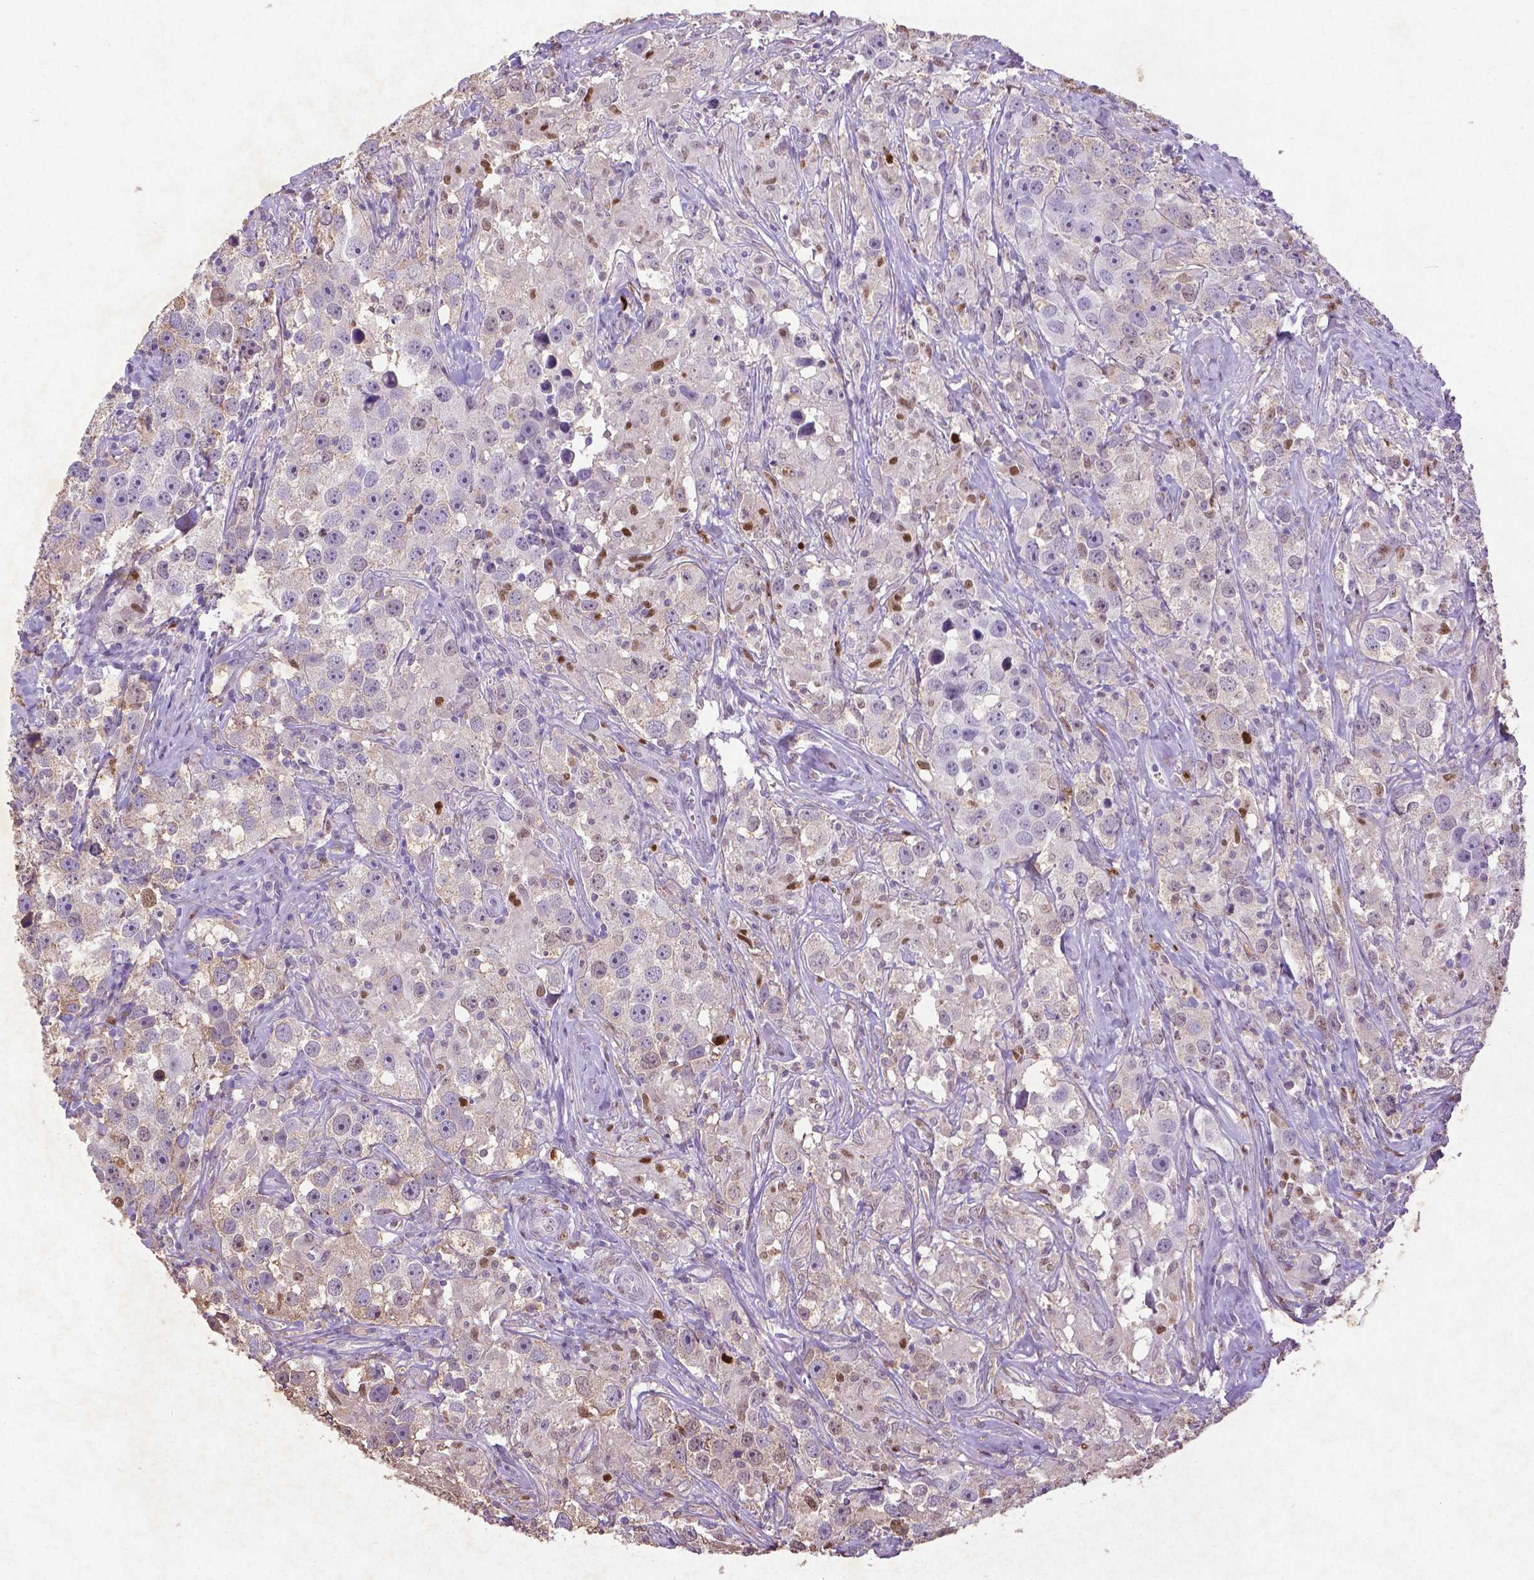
{"staining": {"intensity": "moderate", "quantity": "<25%", "location": "cytoplasmic/membranous"}, "tissue": "testis cancer", "cell_type": "Tumor cells", "image_type": "cancer", "snomed": [{"axis": "morphology", "description": "Seminoma, NOS"}, {"axis": "topography", "description": "Testis"}], "caption": "Human testis cancer stained with a protein marker shows moderate staining in tumor cells.", "gene": "CDKN1A", "patient": {"sex": "male", "age": 49}}